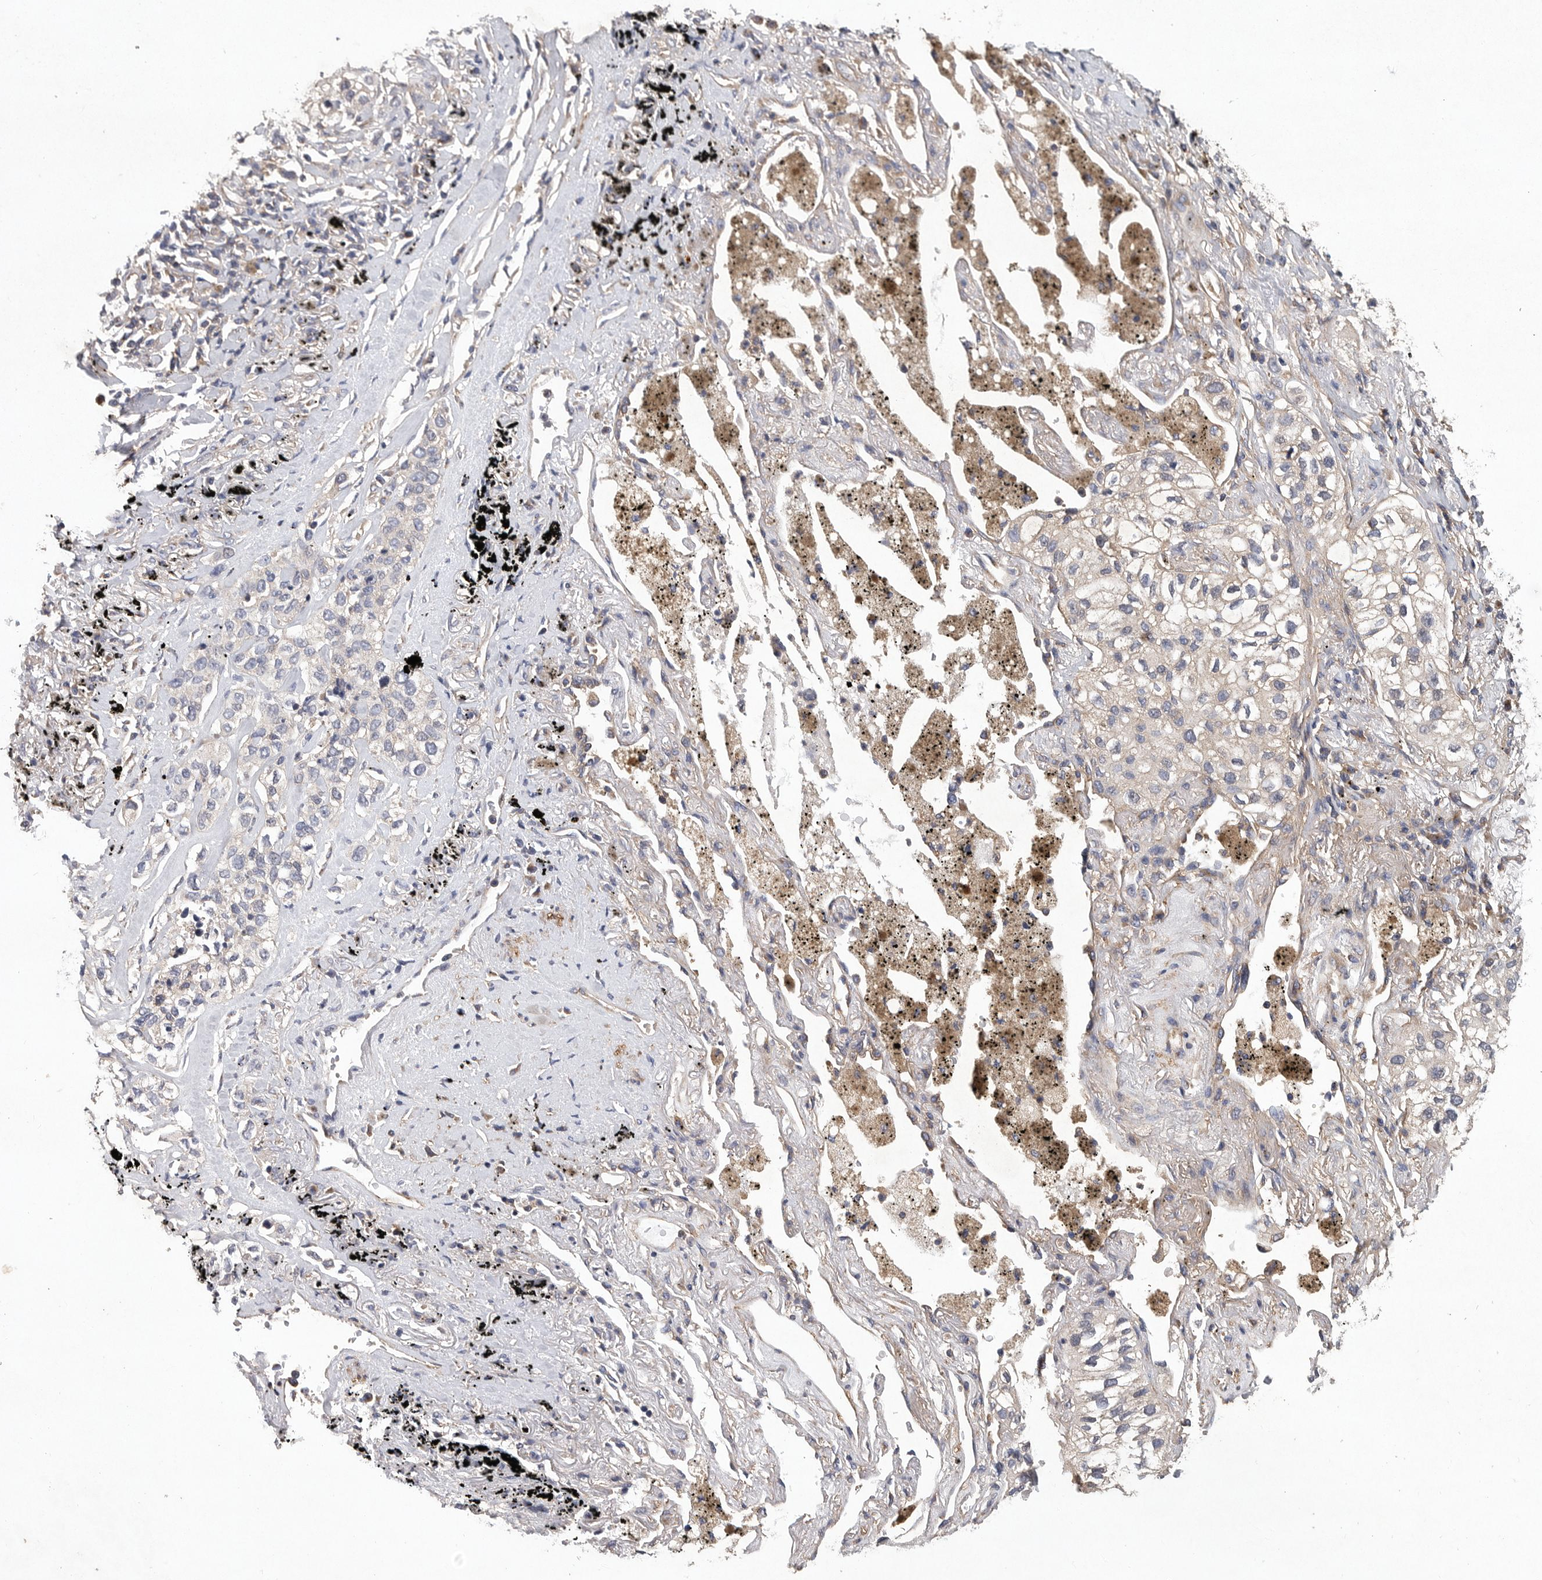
{"staining": {"intensity": "negative", "quantity": "none", "location": "none"}, "tissue": "lung cancer", "cell_type": "Tumor cells", "image_type": "cancer", "snomed": [{"axis": "morphology", "description": "Adenocarcinoma, NOS"}, {"axis": "topography", "description": "Lung"}], "caption": "An image of human lung cancer is negative for staining in tumor cells. (DAB immunohistochemistry (IHC), high magnification).", "gene": "OXR1", "patient": {"sex": "male", "age": 63}}